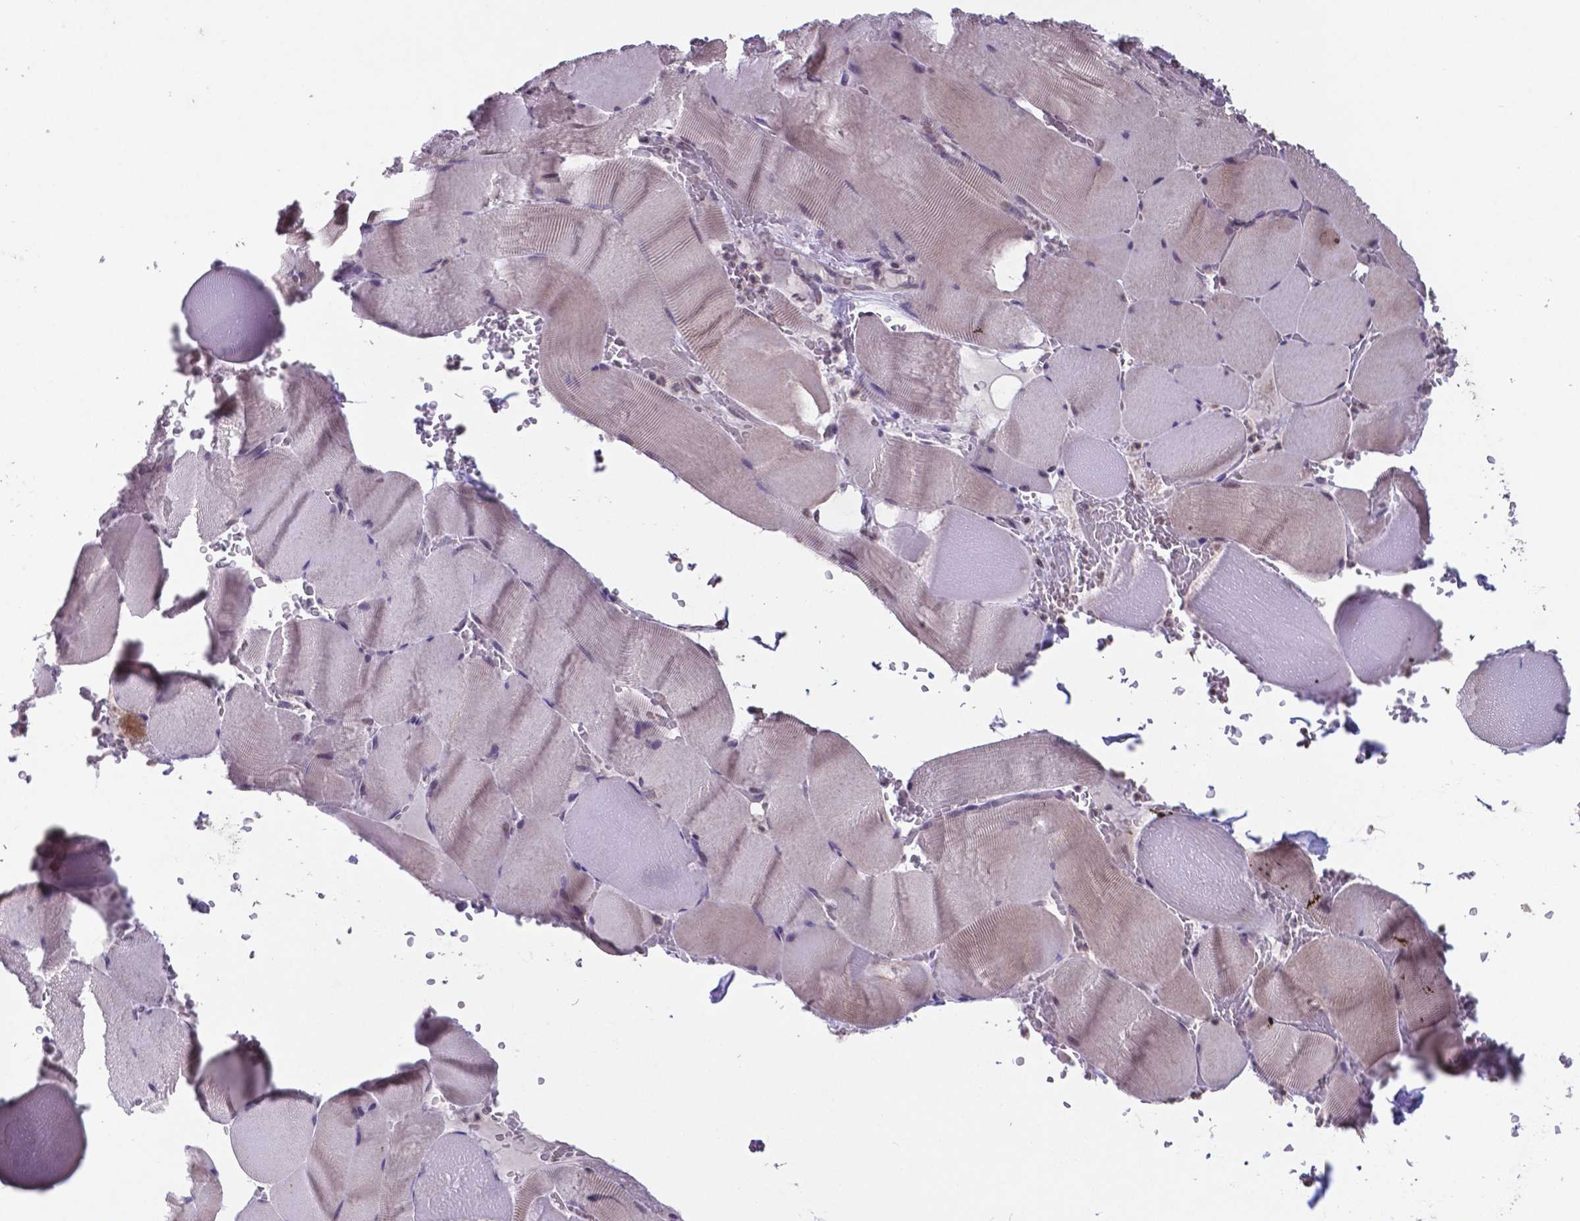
{"staining": {"intensity": "weak", "quantity": "<25%", "location": "nuclear"}, "tissue": "skeletal muscle", "cell_type": "Myocytes", "image_type": "normal", "snomed": [{"axis": "morphology", "description": "Normal tissue, NOS"}, {"axis": "topography", "description": "Skeletal muscle"}], "caption": "This is an immunohistochemistry image of benign skeletal muscle. There is no expression in myocytes.", "gene": "MLC1", "patient": {"sex": "male", "age": 56}}